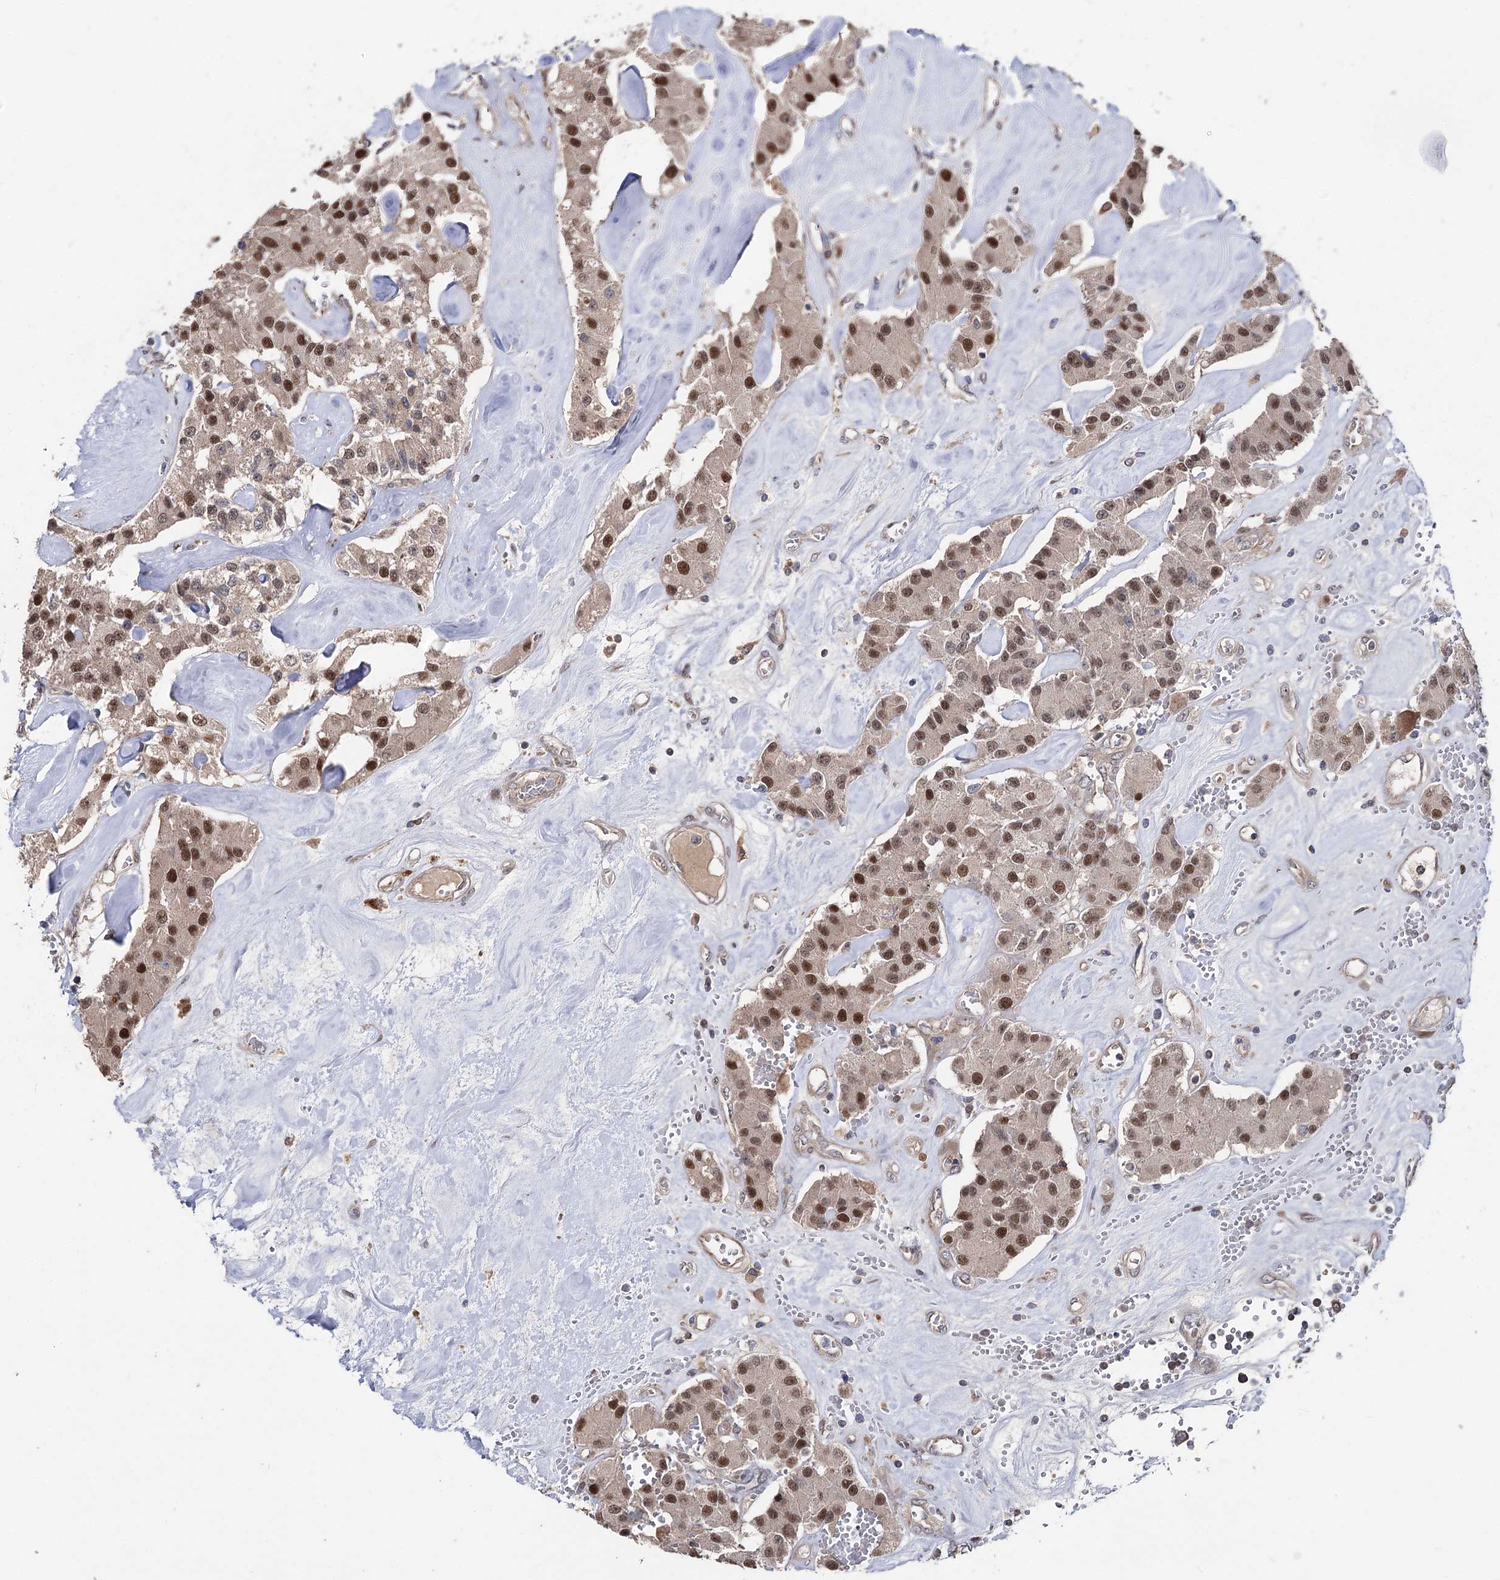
{"staining": {"intensity": "strong", "quantity": ">75%", "location": "nuclear"}, "tissue": "carcinoid", "cell_type": "Tumor cells", "image_type": "cancer", "snomed": [{"axis": "morphology", "description": "Carcinoid, malignant, NOS"}, {"axis": "topography", "description": "Pancreas"}], "caption": "IHC of carcinoid (malignant) reveals high levels of strong nuclear positivity in about >75% of tumor cells.", "gene": "STX6", "patient": {"sex": "male", "age": 41}}